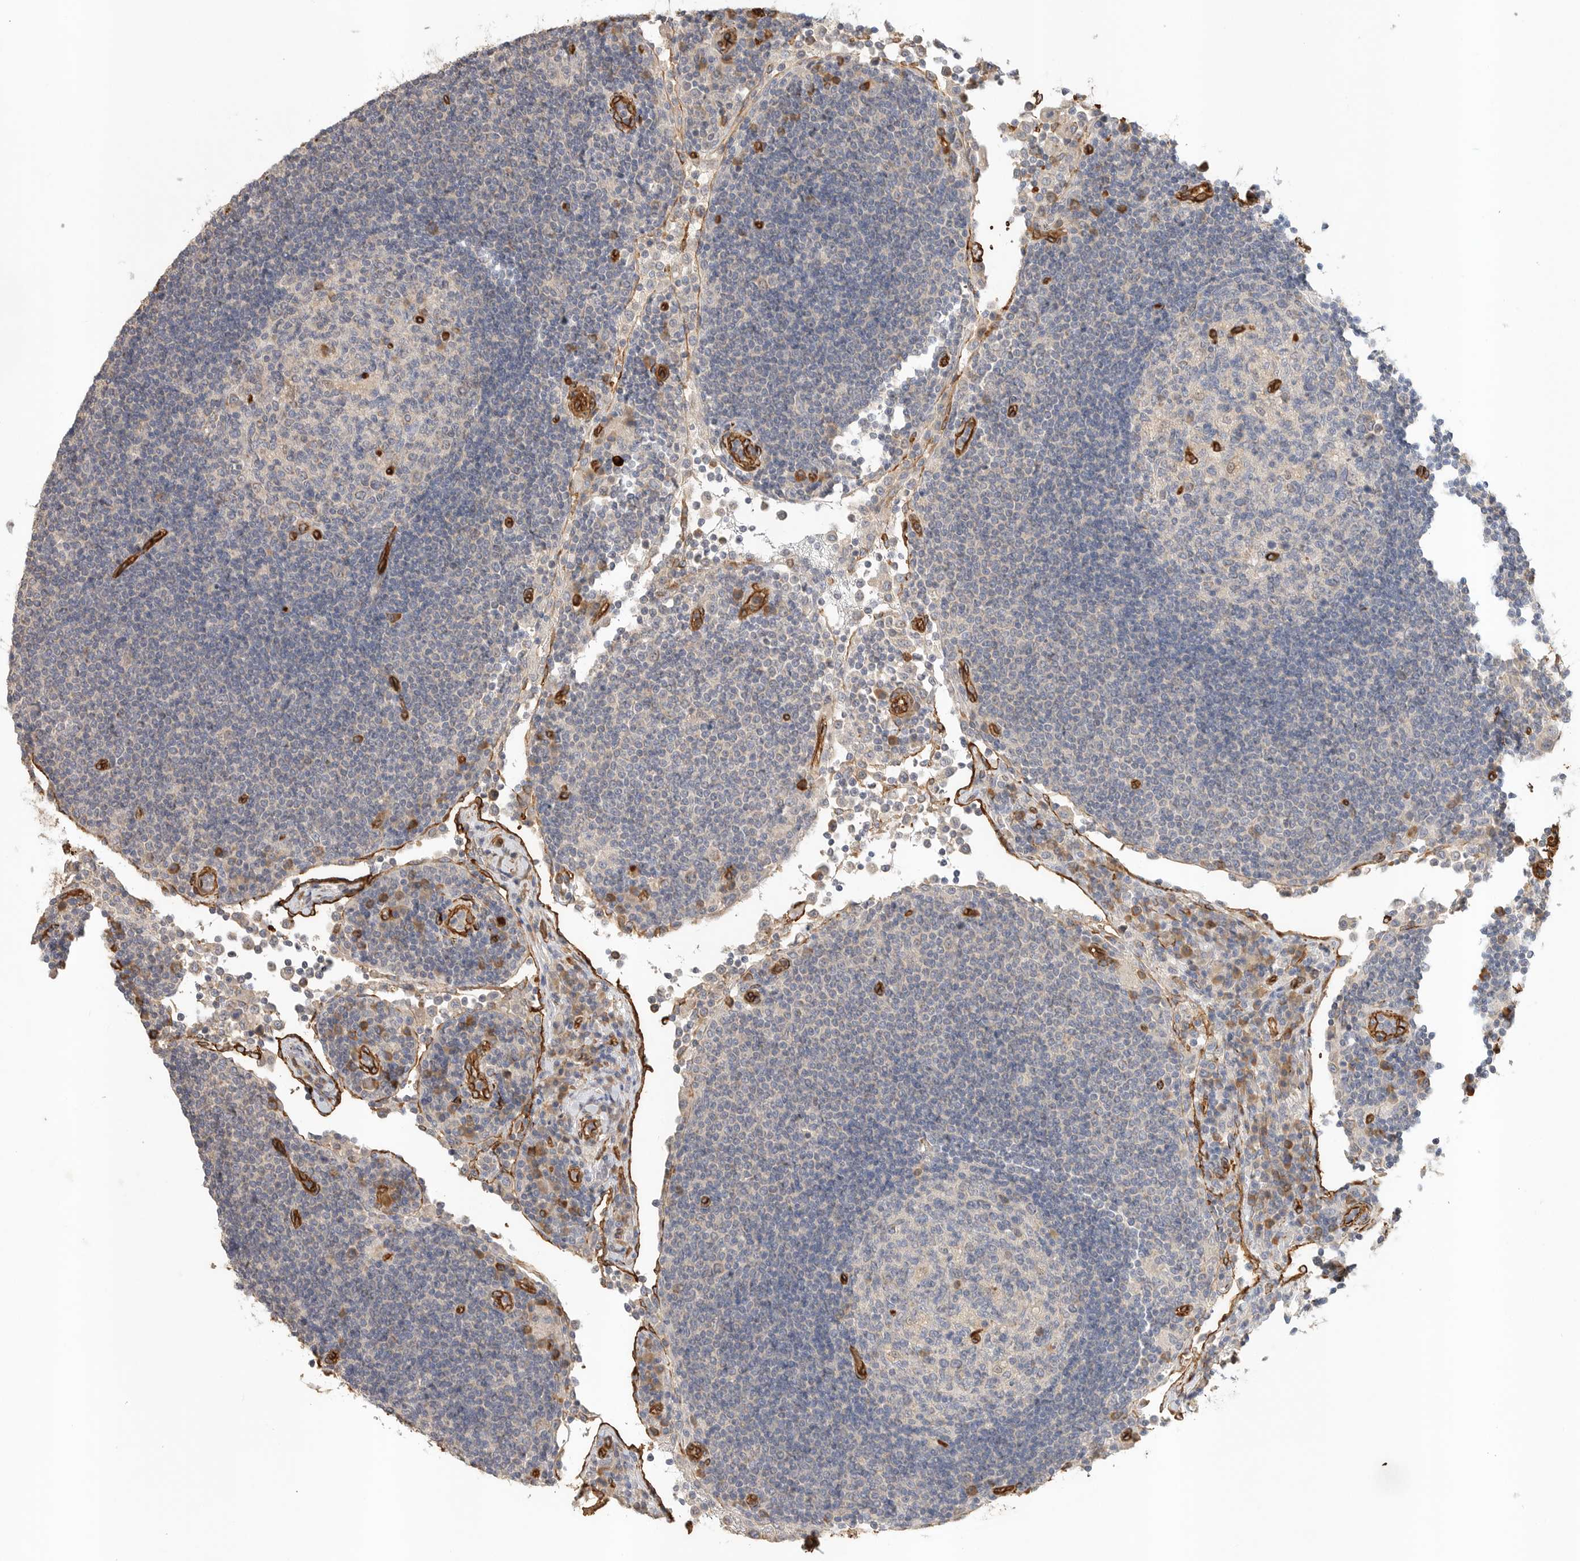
{"staining": {"intensity": "negative", "quantity": "none", "location": "none"}, "tissue": "lymph node", "cell_type": "Germinal center cells", "image_type": "normal", "snomed": [{"axis": "morphology", "description": "Normal tissue, NOS"}, {"axis": "topography", "description": "Lymph node"}], "caption": "An immunohistochemistry (IHC) histopathology image of normal lymph node is shown. There is no staining in germinal center cells of lymph node.", "gene": "JMJD4", "patient": {"sex": "female", "age": 53}}